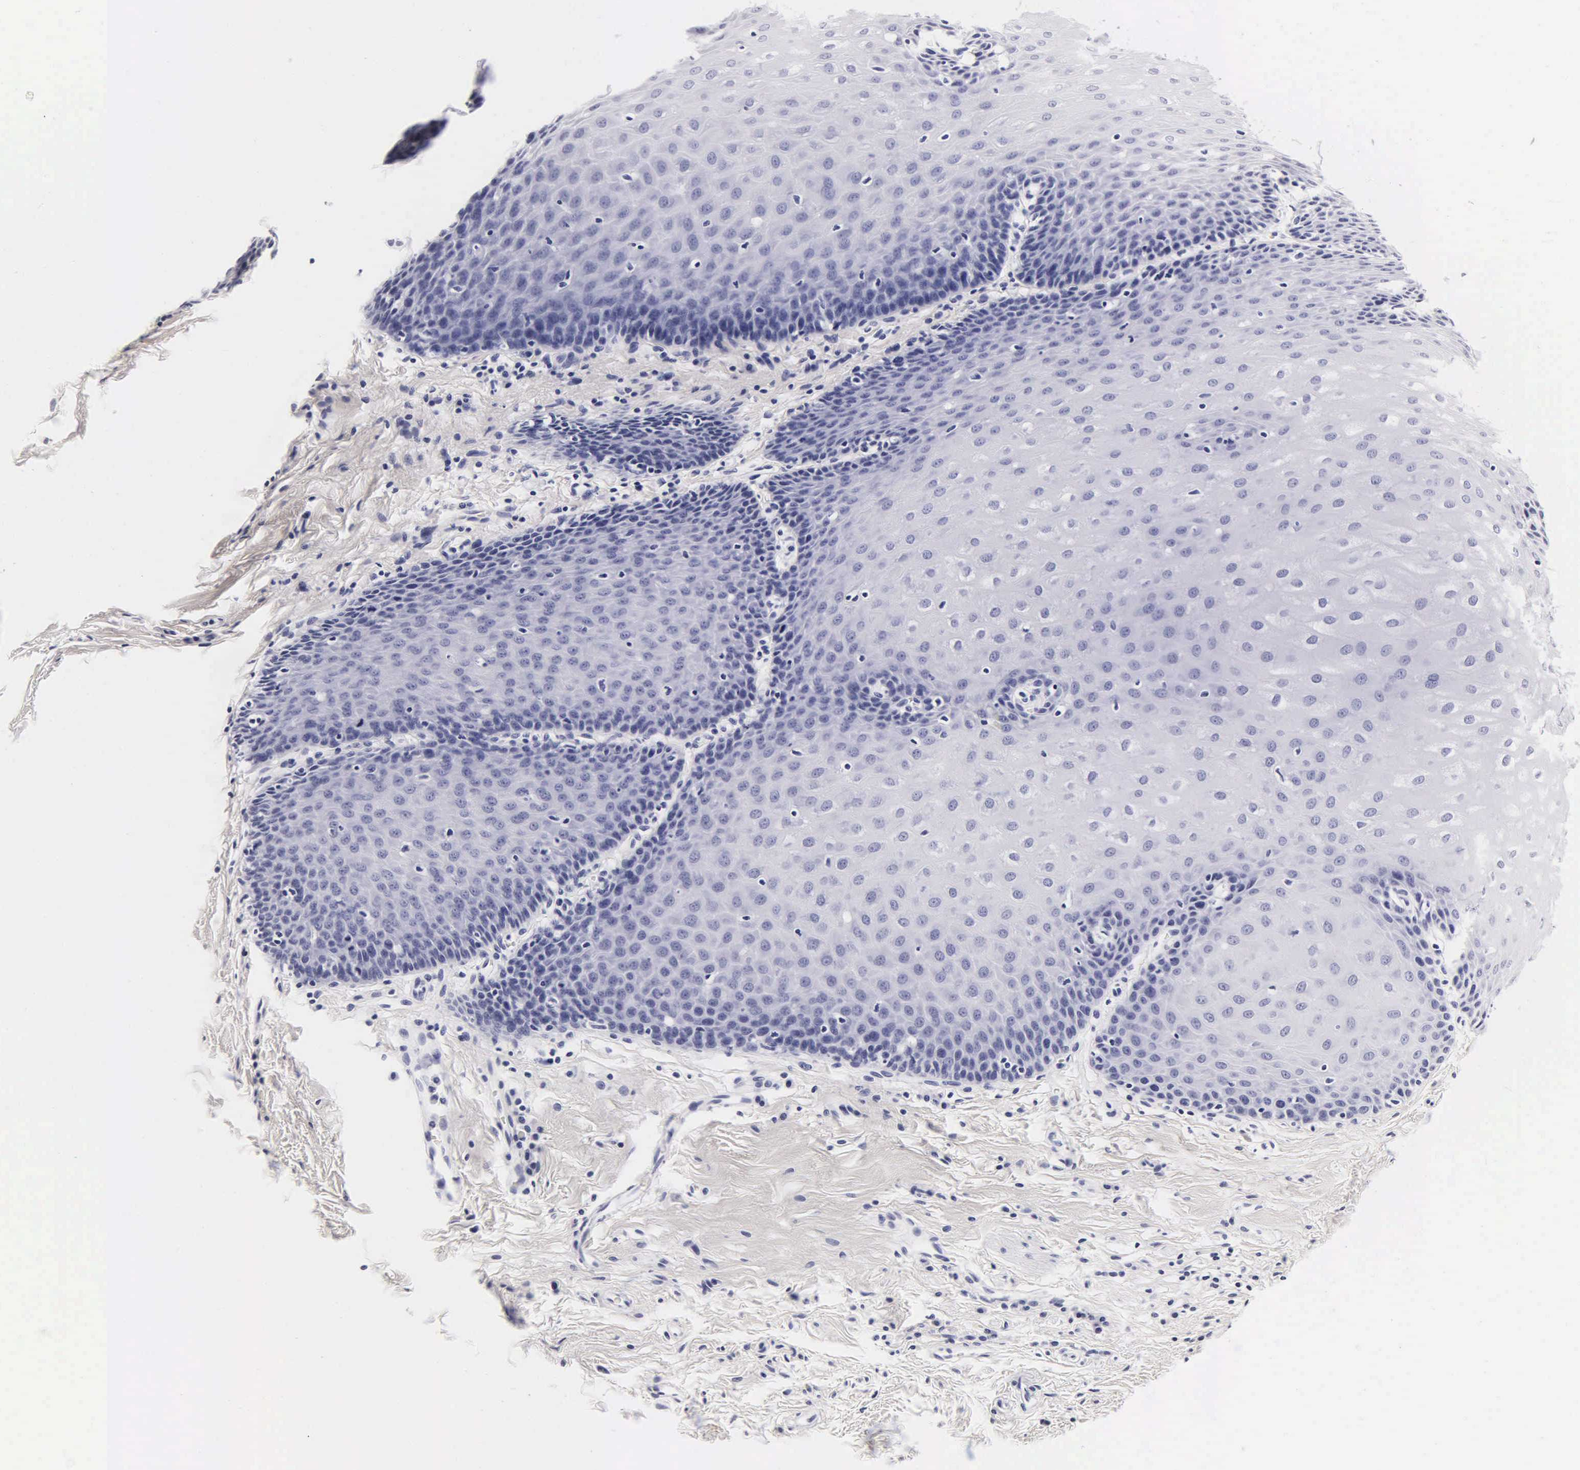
{"staining": {"intensity": "negative", "quantity": "none", "location": "none"}, "tissue": "esophagus", "cell_type": "Squamous epithelial cells", "image_type": "normal", "snomed": [{"axis": "morphology", "description": "Normal tissue, NOS"}, {"axis": "topography", "description": "Esophagus"}], "caption": "A high-resolution micrograph shows IHC staining of benign esophagus, which shows no significant expression in squamous epithelial cells. (DAB immunohistochemistry (IHC) with hematoxylin counter stain).", "gene": "CGB3", "patient": {"sex": "male", "age": 70}}